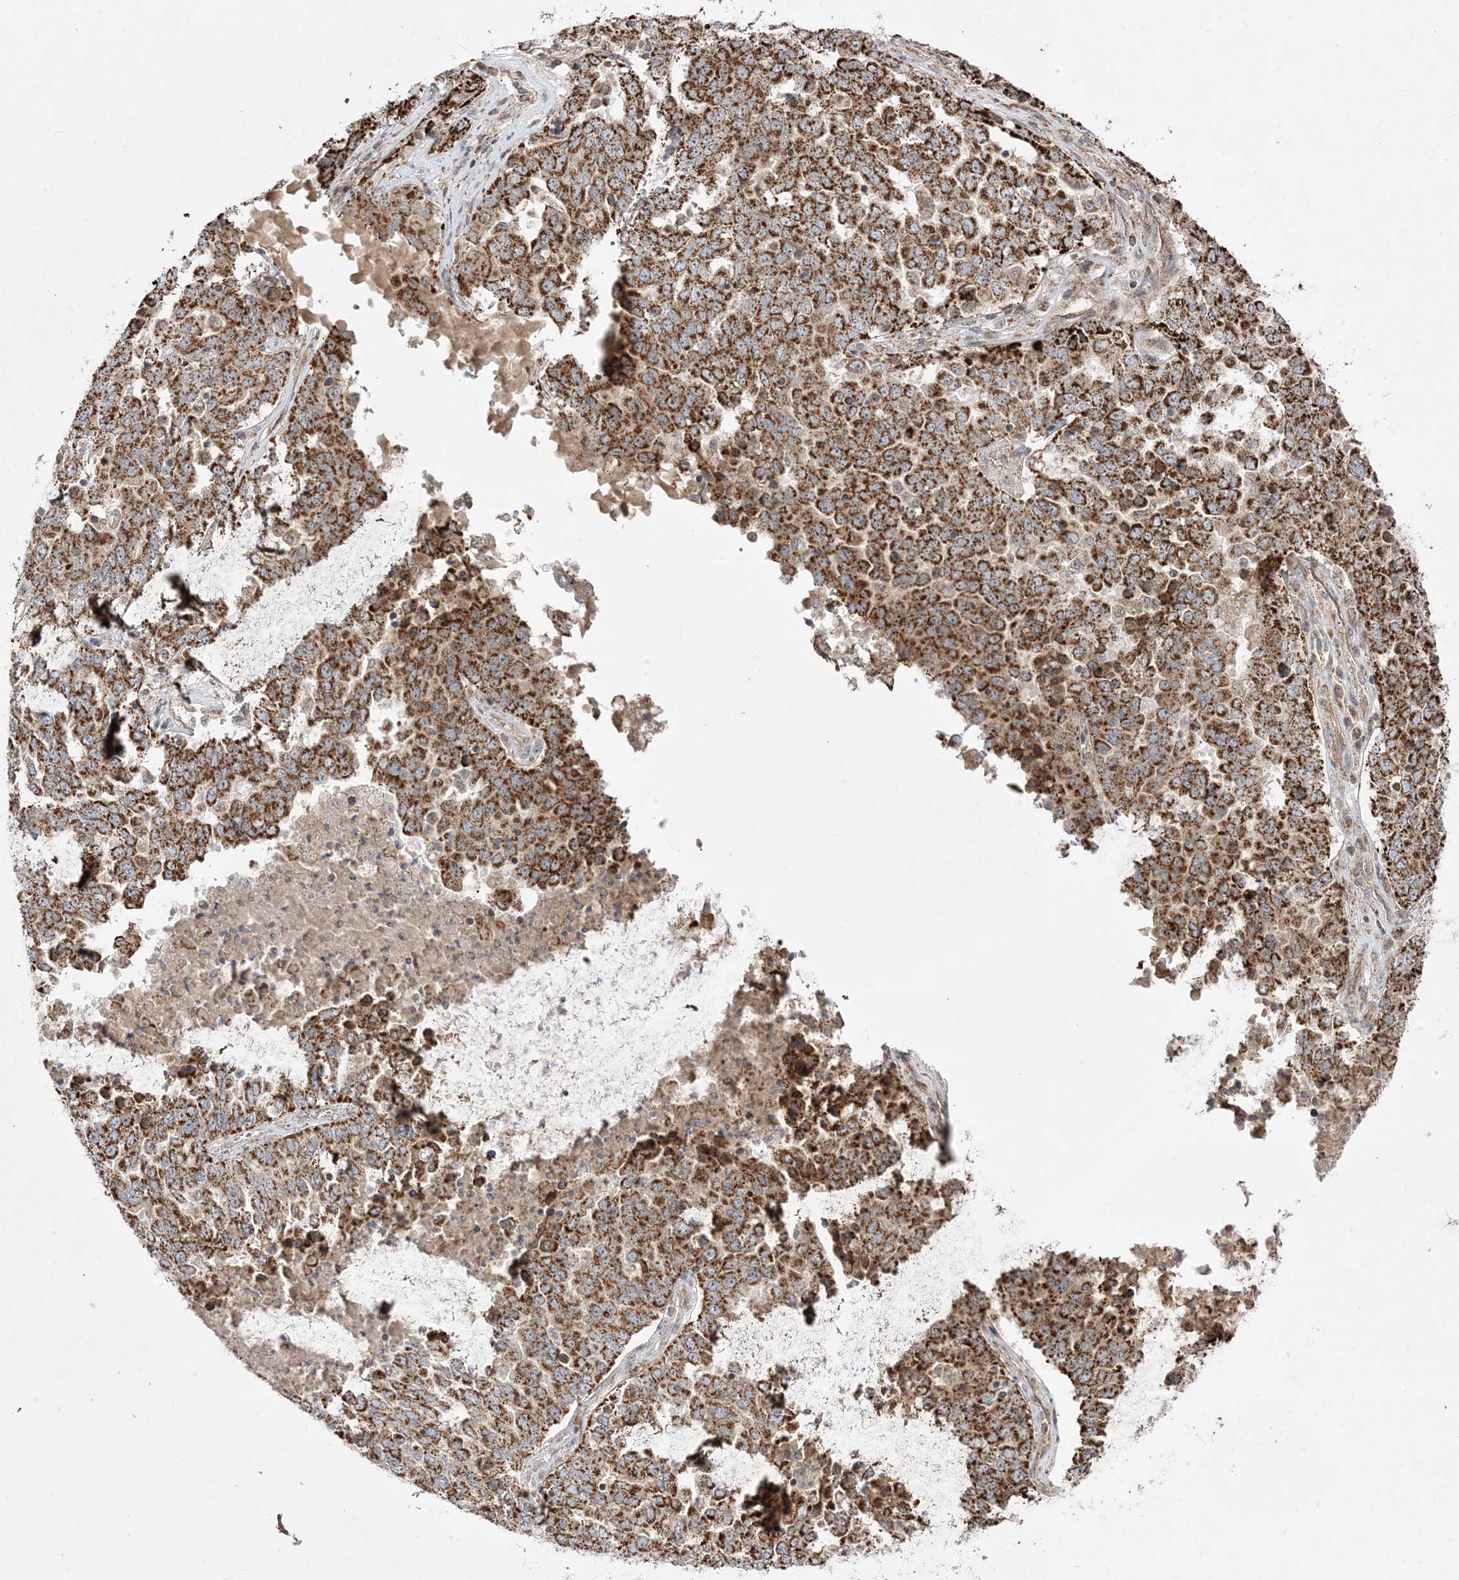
{"staining": {"intensity": "strong", "quantity": ">75%", "location": "cytoplasmic/membranous"}, "tissue": "ovarian cancer", "cell_type": "Tumor cells", "image_type": "cancer", "snomed": [{"axis": "morphology", "description": "Carcinoma, endometroid"}, {"axis": "topography", "description": "Ovary"}], "caption": "Ovarian endometroid carcinoma stained with DAB immunohistochemistry shows high levels of strong cytoplasmic/membranous staining in about >75% of tumor cells.", "gene": "CLUAP1", "patient": {"sex": "female", "age": 62}}